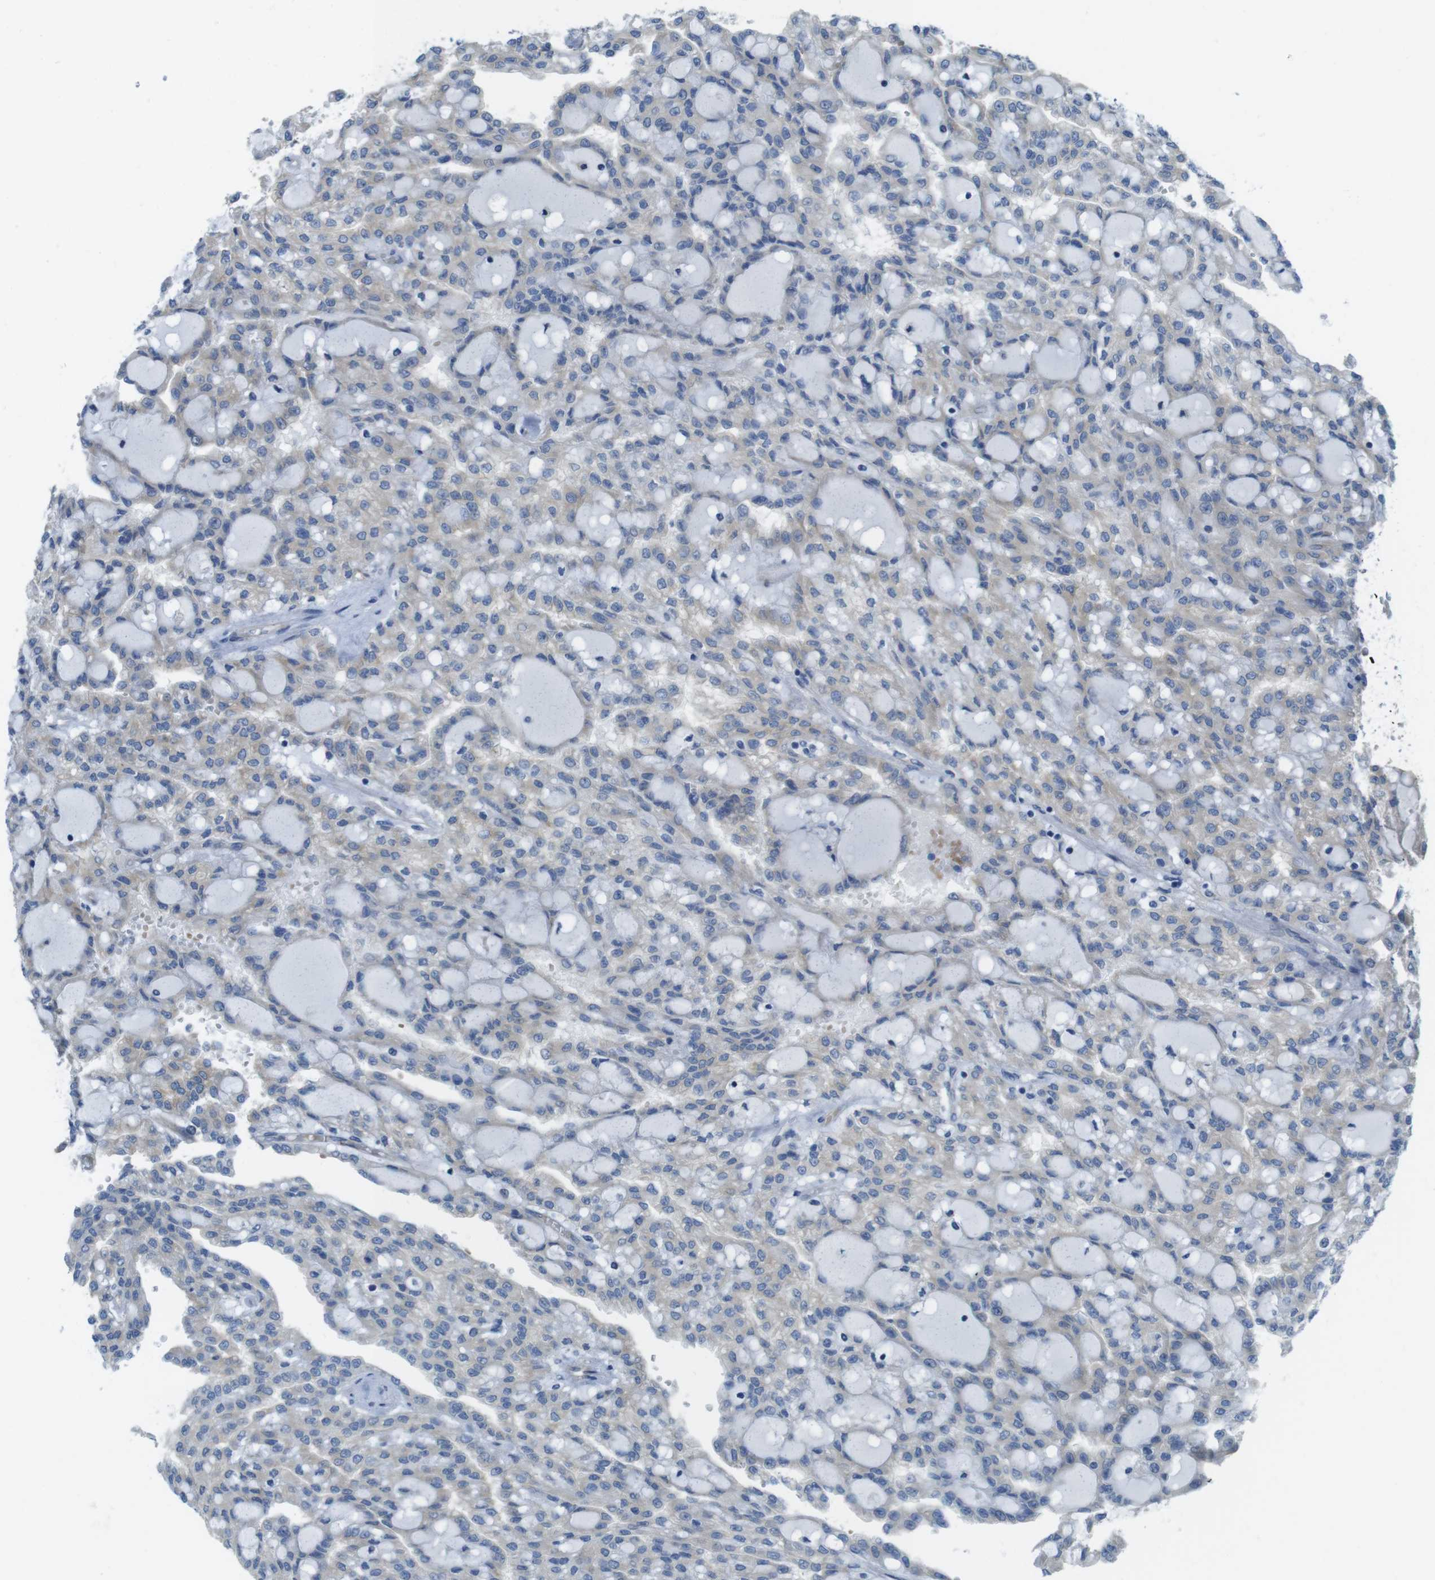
{"staining": {"intensity": "negative", "quantity": "none", "location": "none"}, "tissue": "renal cancer", "cell_type": "Tumor cells", "image_type": "cancer", "snomed": [{"axis": "morphology", "description": "Adenocarcinoma, NOS"}, {"axis": "topography", "description": "Kidney"}], "caption": "The photomicrograph reveals no staining of tumor cells in renal cancer.", "gene": "TMEM234", "patient": {"sex": "male", "age": 63}}